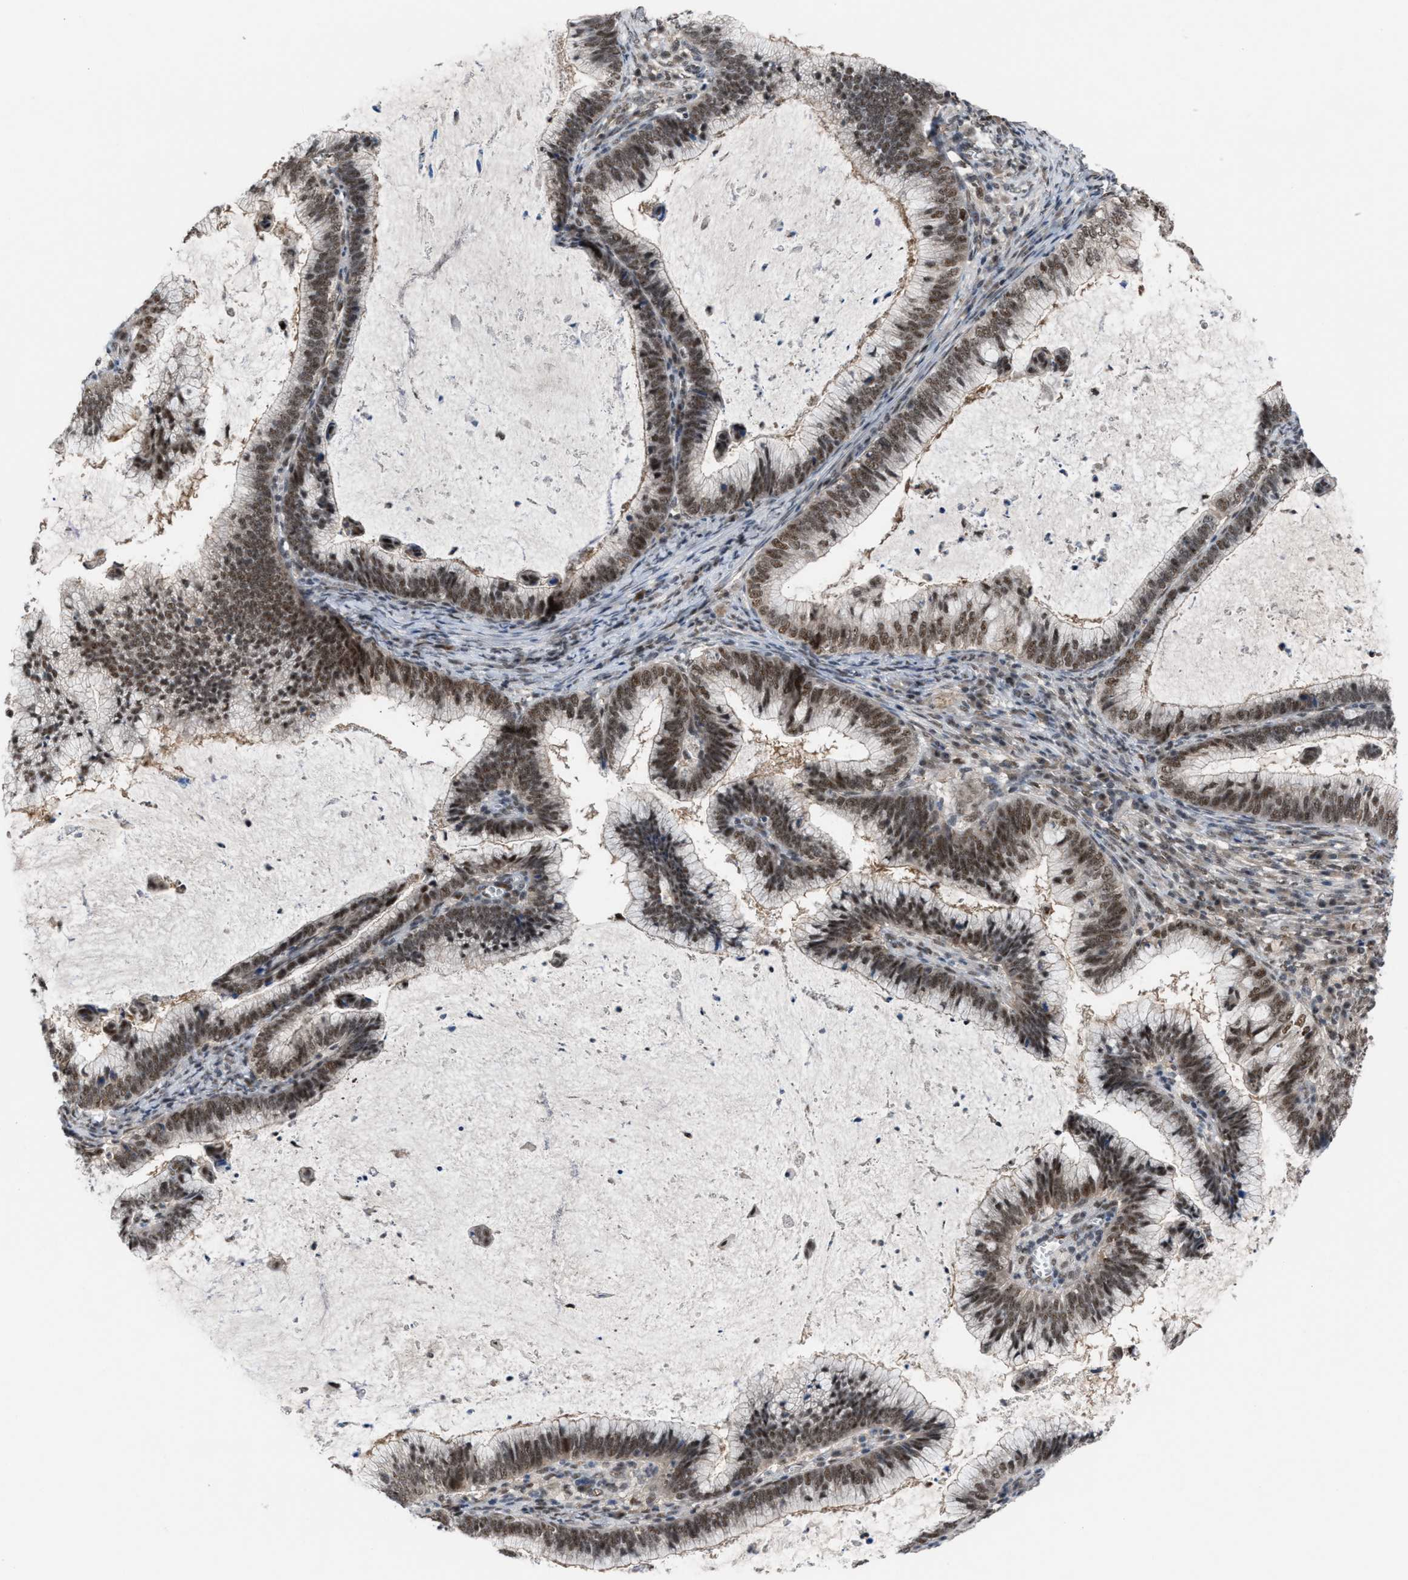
{"staining": {"intensity": "moderate", "quantity": ">75%", "location": "nuclear"}, "tissue": "cervical cancer", "cell_type": "Tumor cells", "image_type": "cancer", "snomed": [{"axis": "morphology", "description": "Adenocarcinoma, NOS"}, {"axis": "topography", "description": "Cervix"}], "caption": "Brown immunohistochemical staining in human adenocarcinoma (cervical) demonstrates moderate nuclear expression in about >75% of tumor cells.", "gene": "PRPF4", "patient": {"sex": "female", "age": 36}}